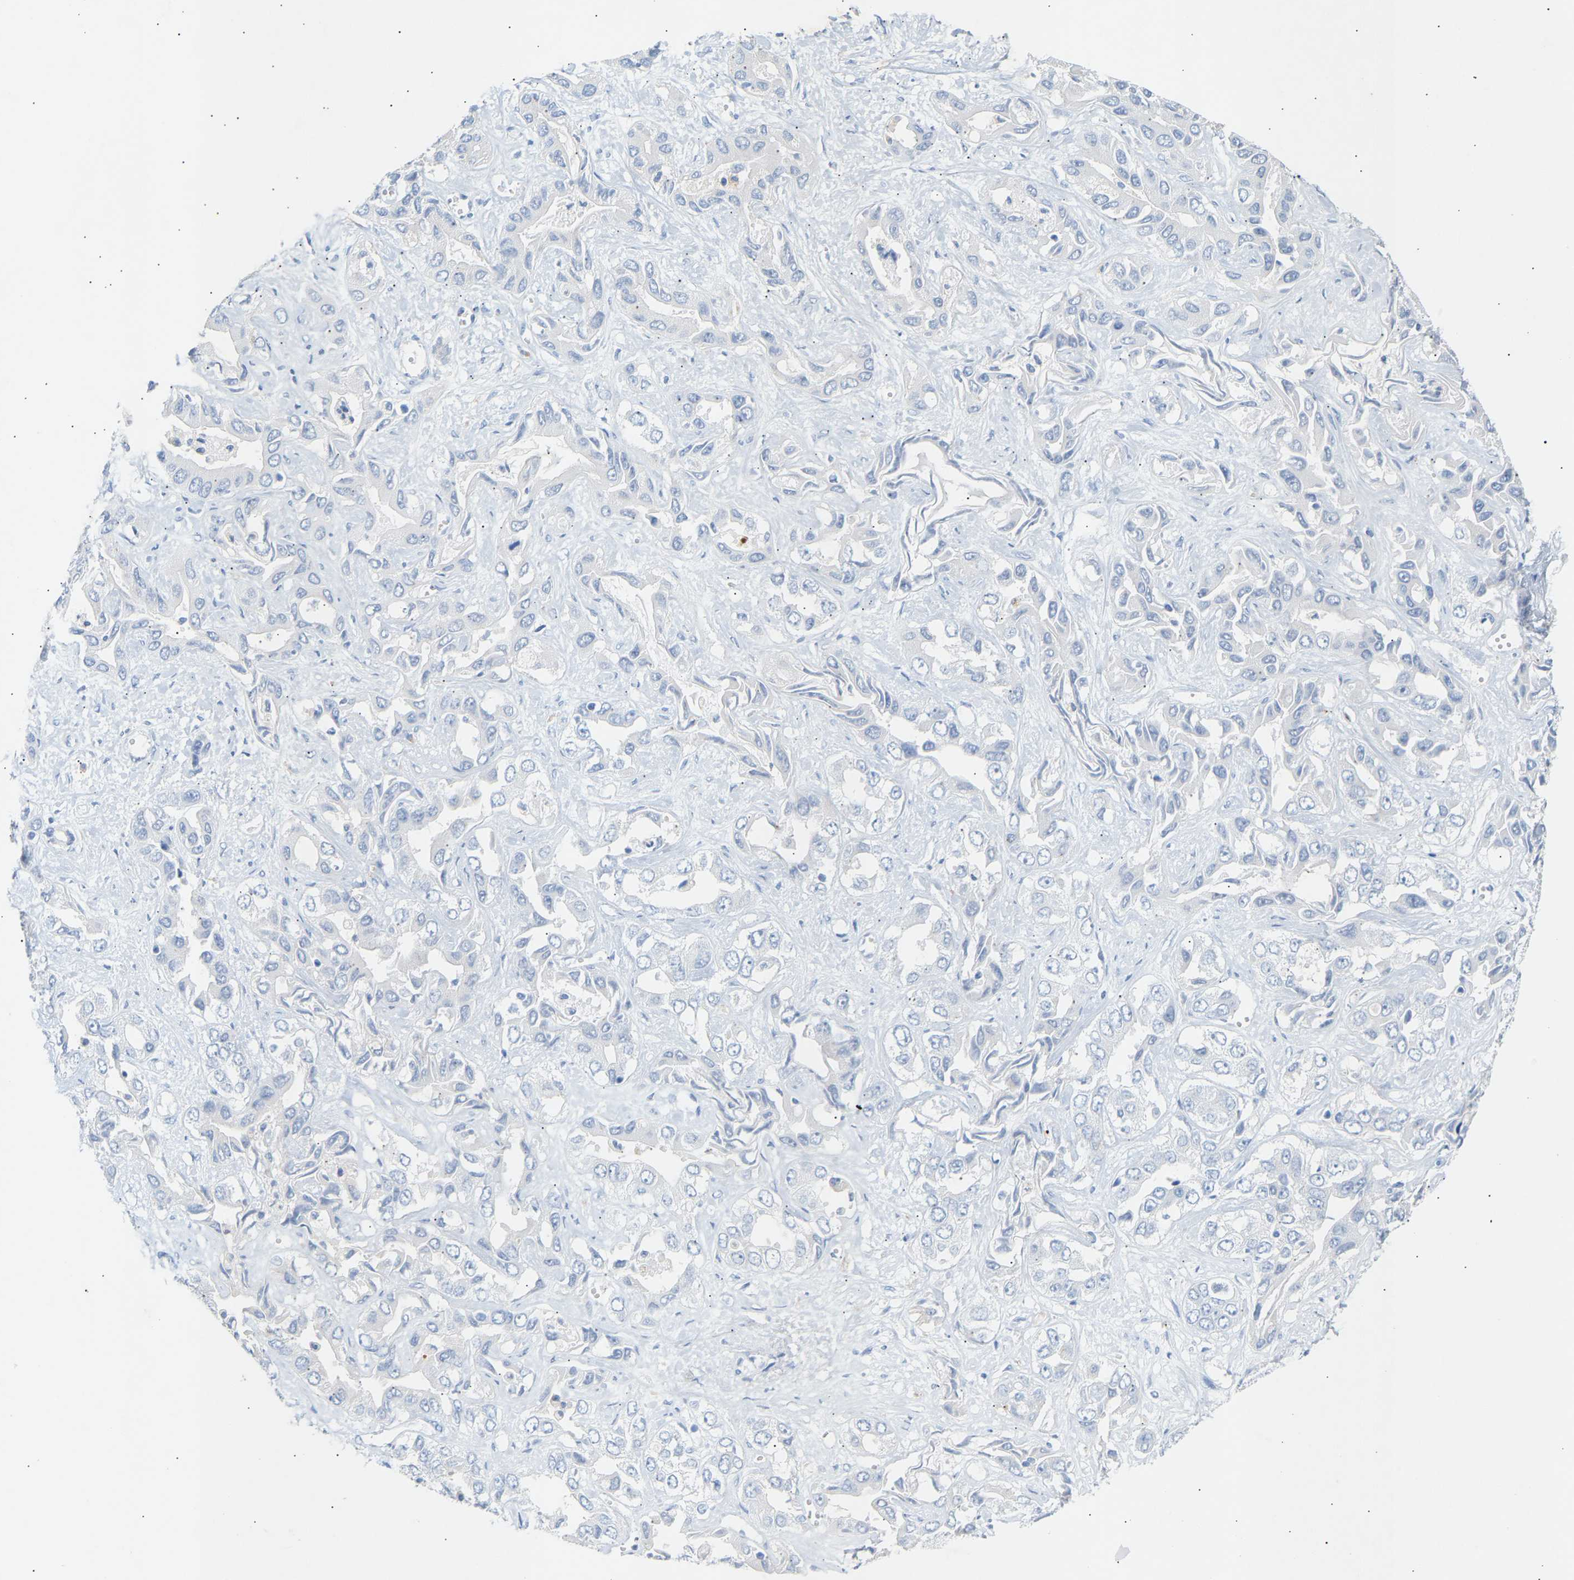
{"staining": {"intensity": "negative", "quantity": "none", "location": "none"}, "tissue": "liver cancer", "cell_type": "Tumor cells", "image_type": "cancer", "snomed": [{"axis": "morphology", "description": "Cholangiocarcinoma"}, {"axis": "topography", "description": "Liver"}], "caption": "Immunohistochemistry (IHC) image of neoplastic tissue: liver cancer (cholangiocarcinoma) stained with DAB (3,3'-diaminobenzidine) demonstrates no significant protein expression in tumor cells.", "gene": "PEX1", "patient": {"sex": "female", "age": 52}}